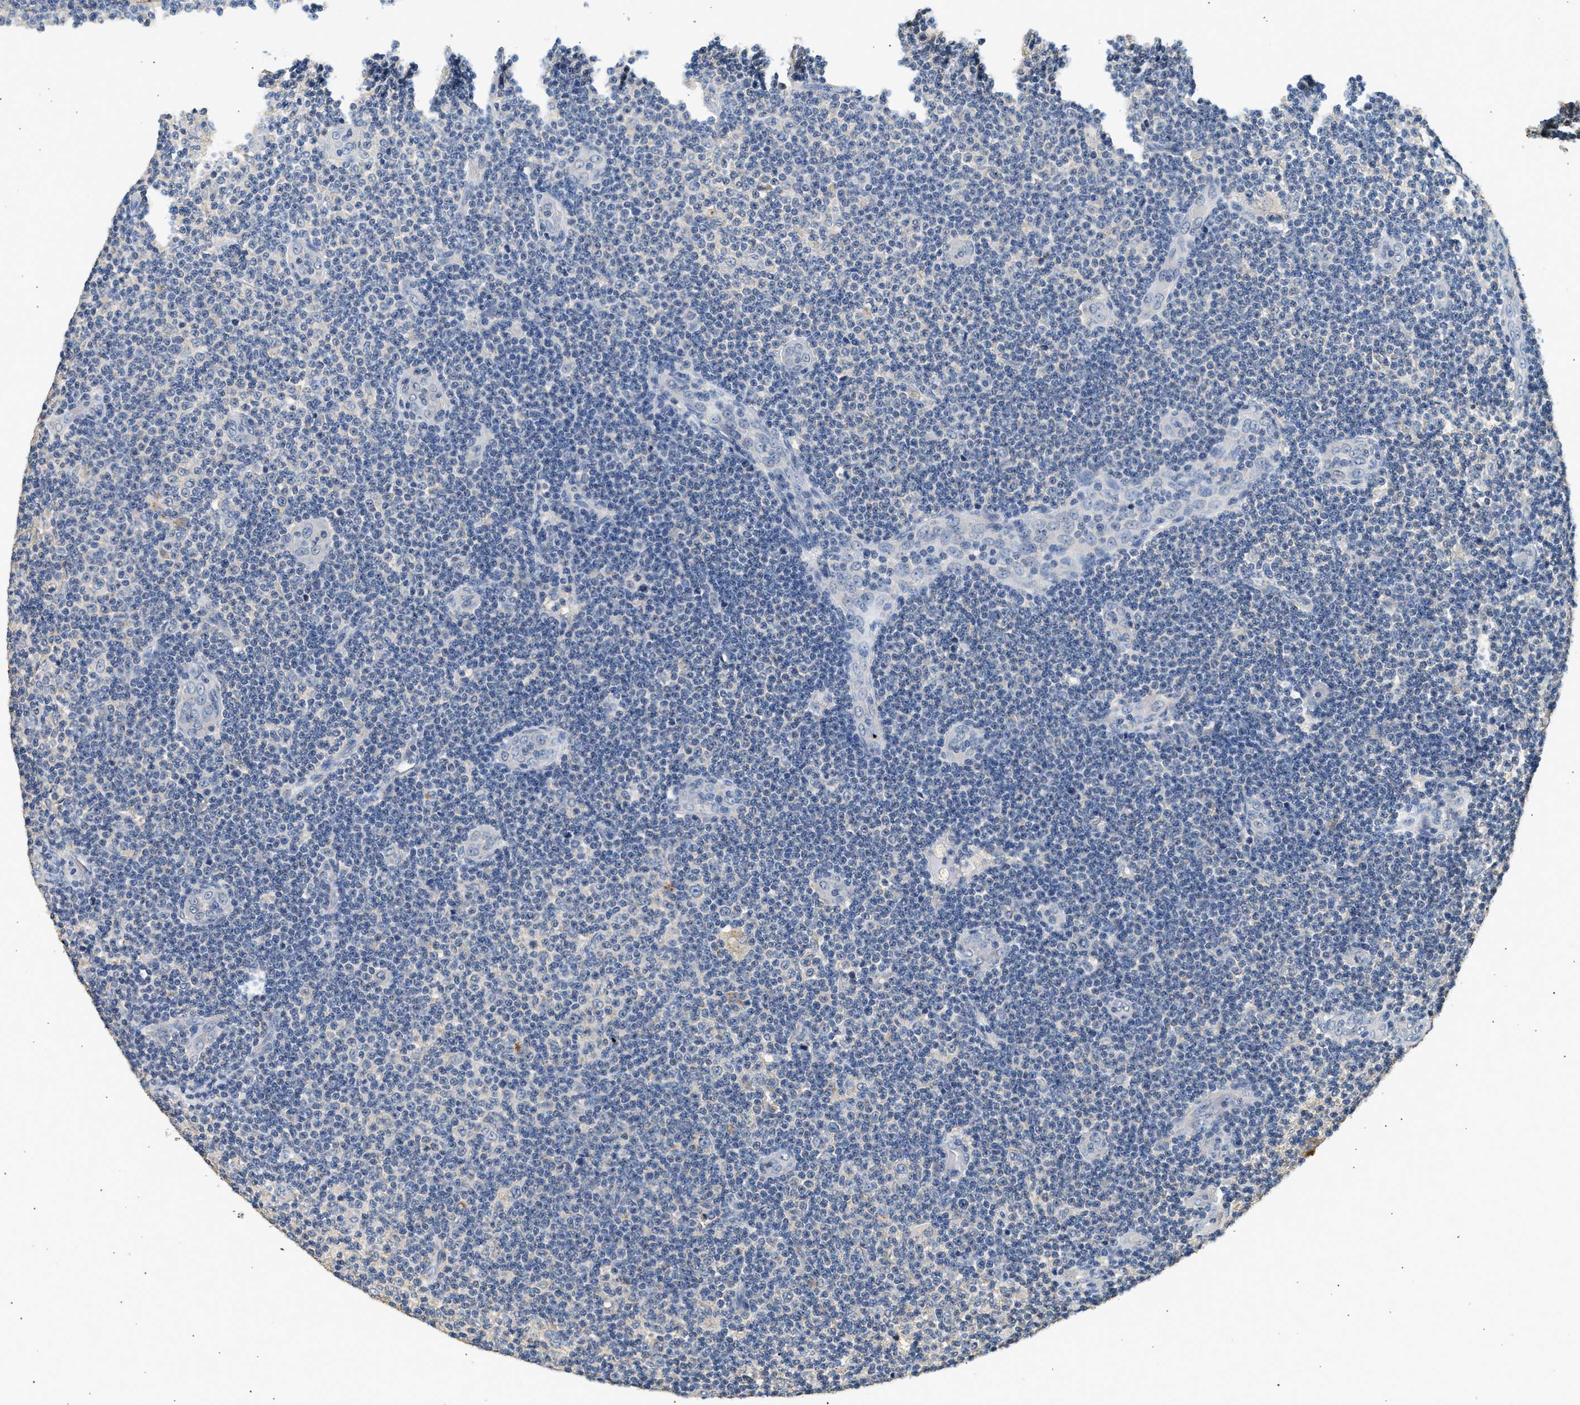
{"staining": {"intensity": "negative", "quantity": "none", "location": "none"}, "tissue": "lymphoma", "cell_type": "Tumor cells", "image_type": "cancer", "snomed": [{"axis": "morphology", "description": "Malignant lymphoma, non-Hodgkin's type, Low grade"}, {"axis": "topography", "description": "Lymph node"}], "caption": "IHC micrograph of lymphoma stained for a protein (brown), which shows no staining in tumor cells.", "gene": "WDR31", "patient": {"sex": "male", "age": 83}}